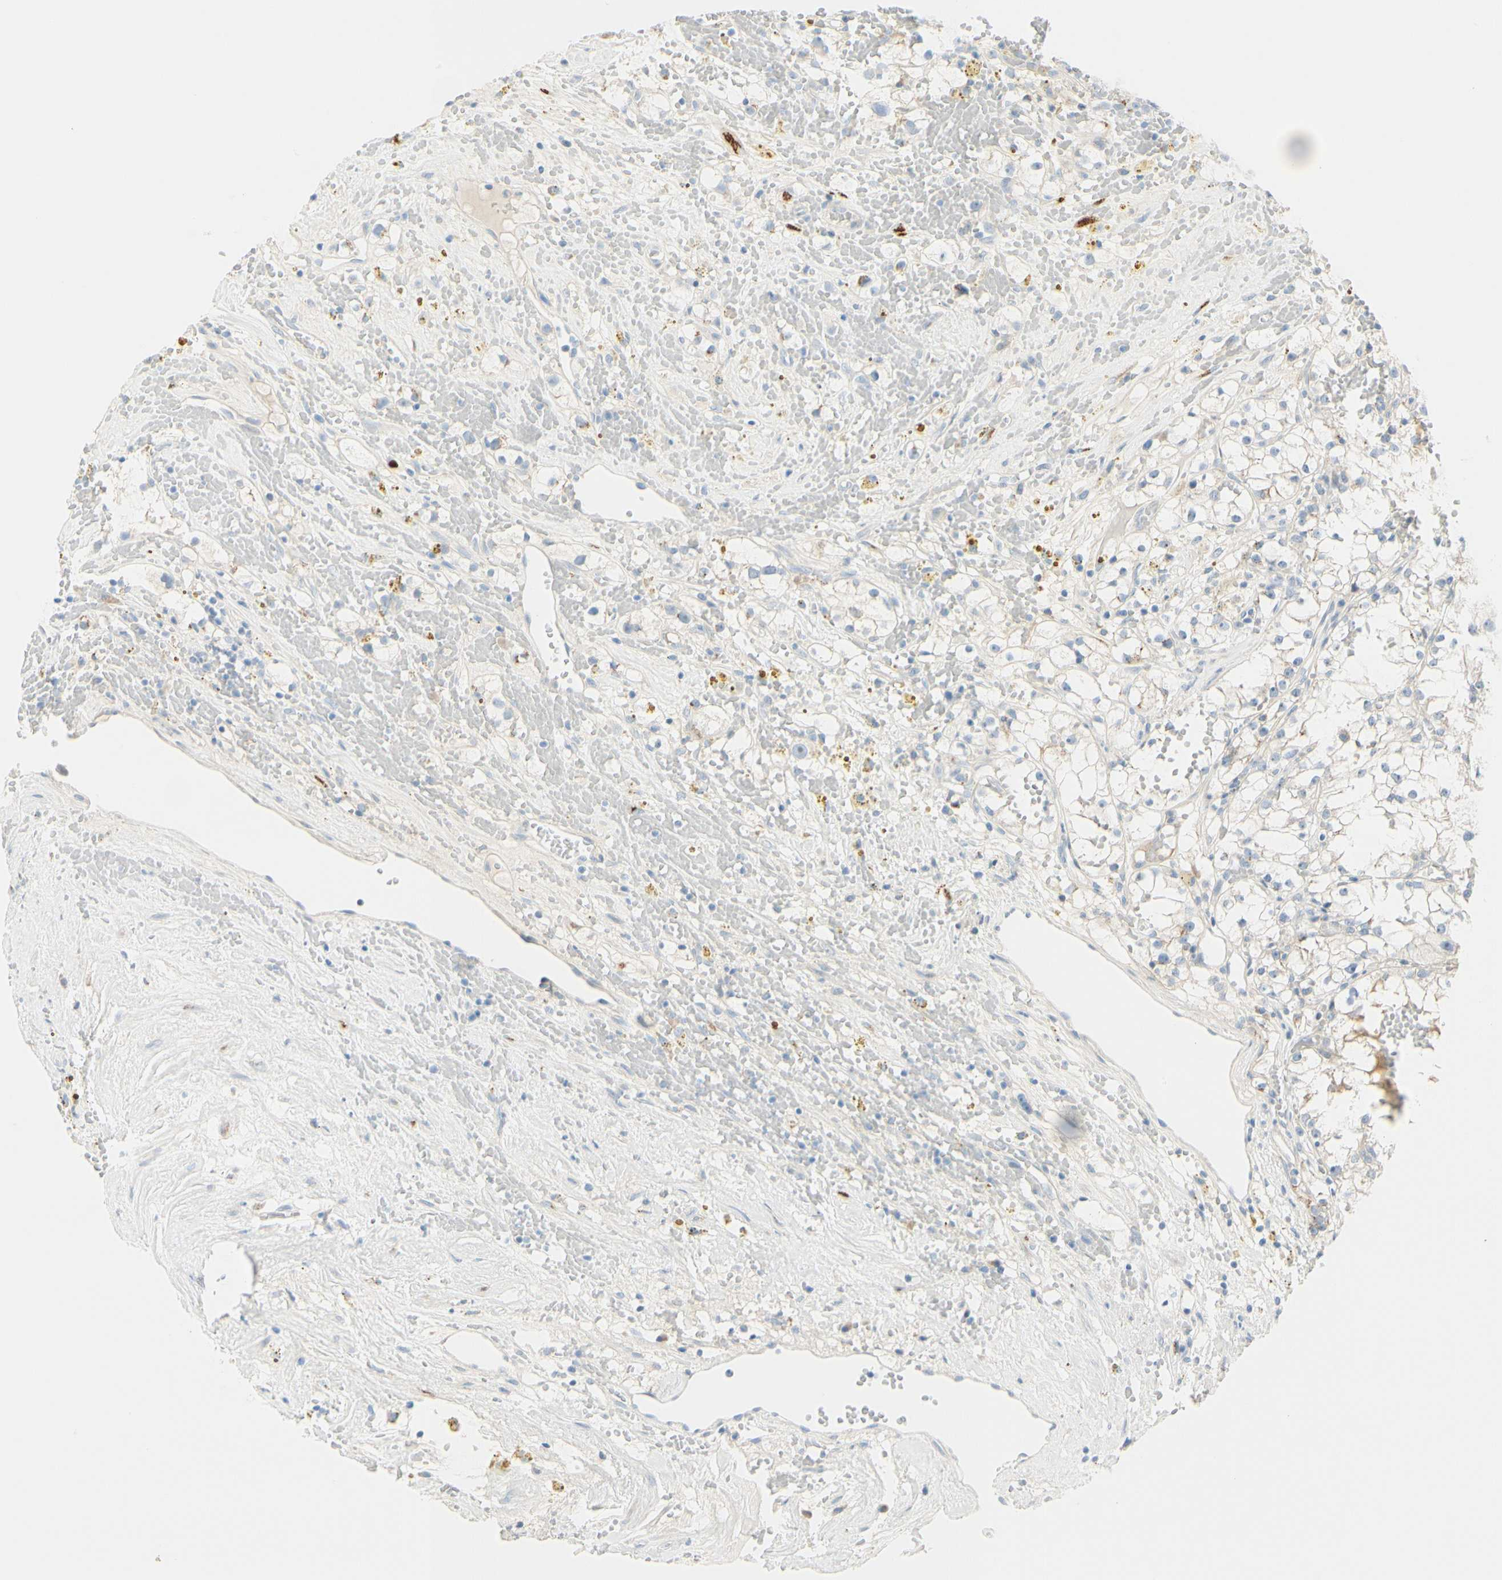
{"staining": {"intensity": "weak", "quantity": "<25%", "location": "cytoplasmic/membranous"}, "tissue": "renal cancer", "cell_type": "Tumor cells", "image_type": "cancer", "snomed": [{"axis": "morphology", "description": "Adenocarcinoma, NOS"}, {"axis": "topography", "description": "Kidney"}], "caption": "Tumor cells show no significant protein staining in renal cancer. (Brightfield microscopy of DAB IHC at high magnification).", "gene": "GALNT5", "patient": {"sex": "male", "age": 56}}